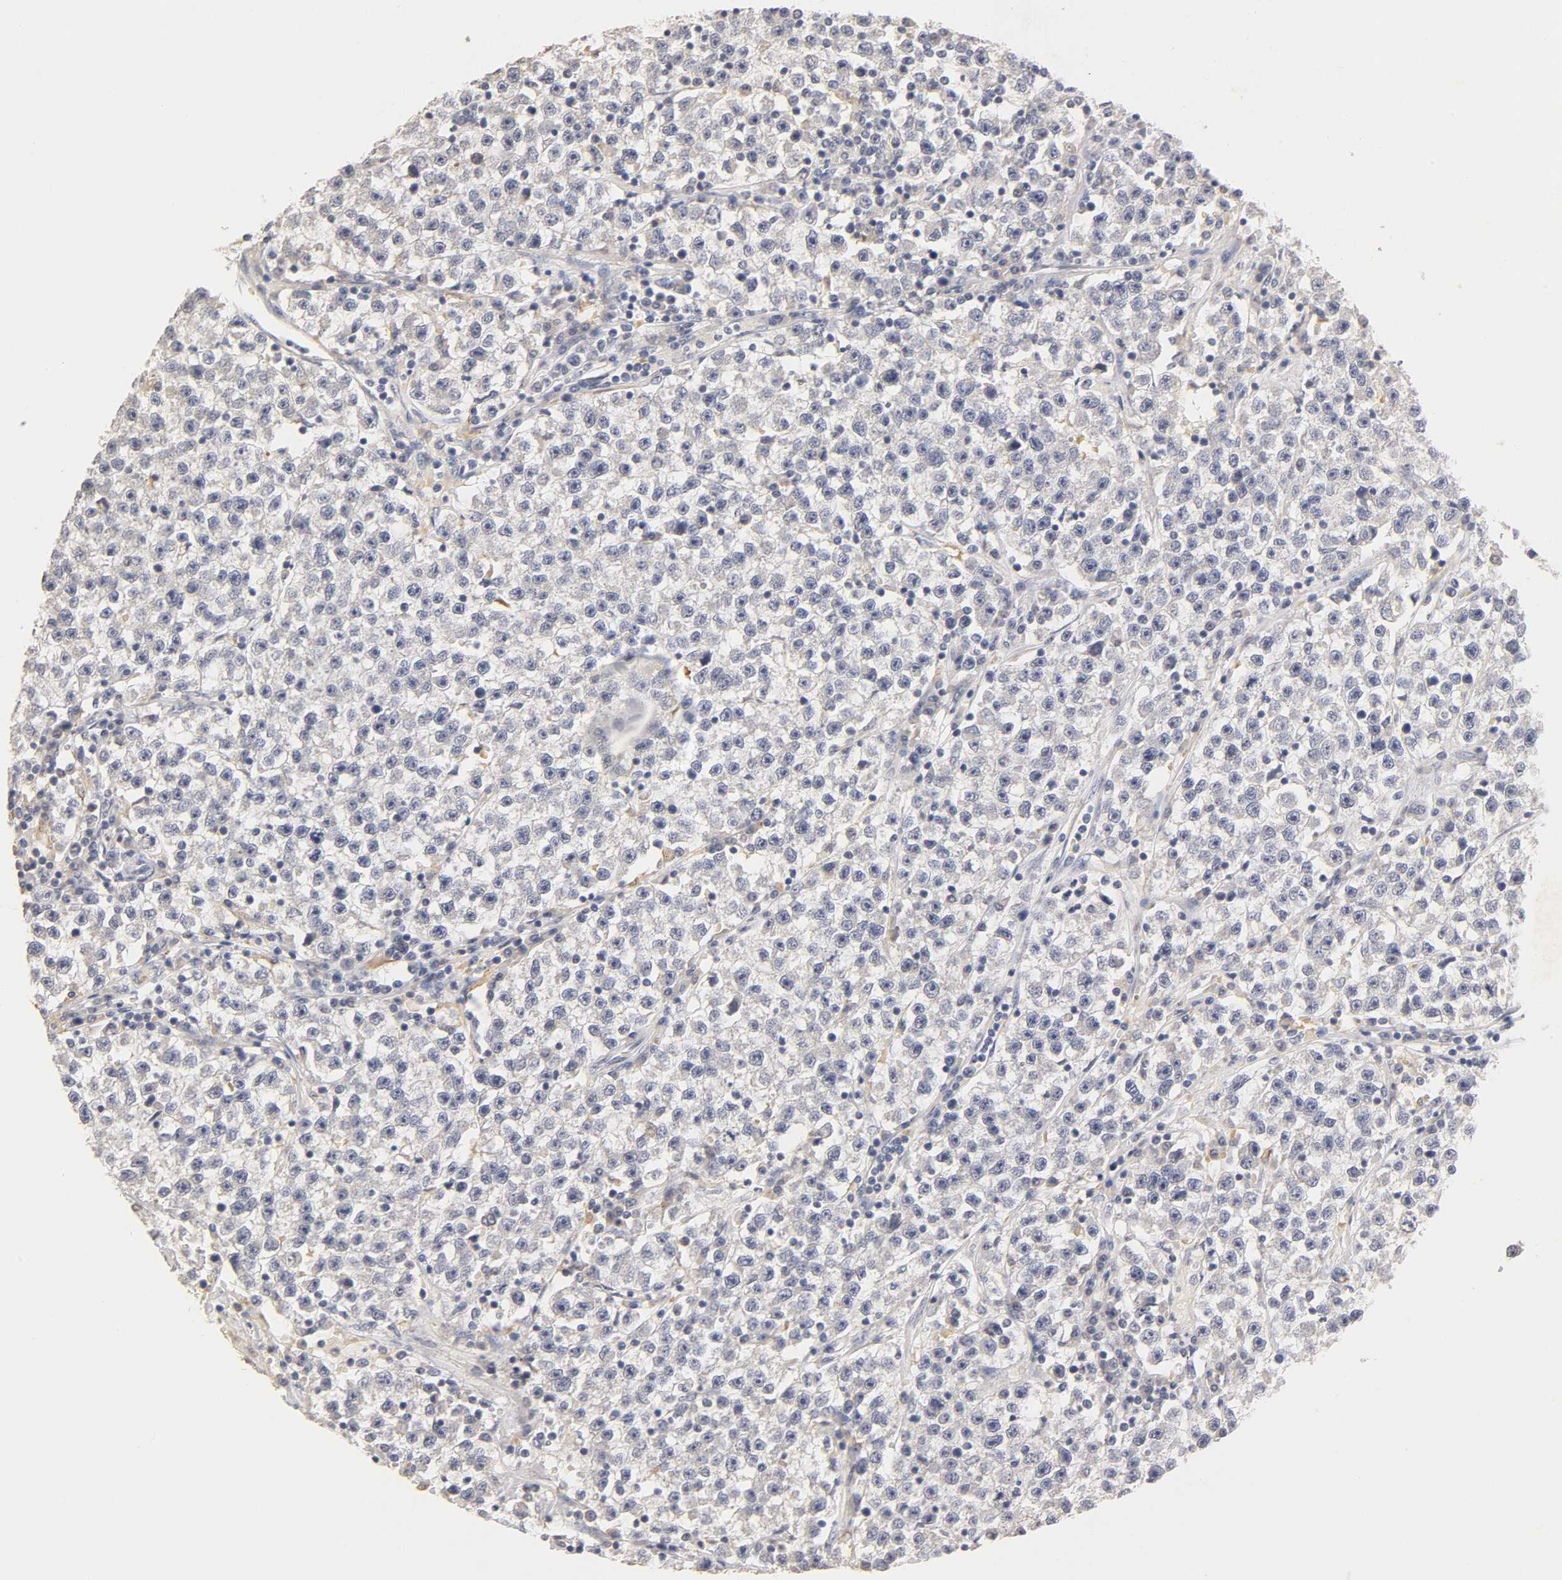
{"staining": {"intensity": "negative", "quantity": "none", "location": "none"}, "tissue": "testis cancer", "cell_type": "Tumor cells", "image_type": "cancer", "snomed": [{"axis": "morphology", "description": "Seminoma, NOS"}, {"axis": "topography", "description": "Testis"}], "caption": "This is a histopathology image of immunohistochemistry staining of testis cancer, which shows no positivity in tumor cells.", "gene": "OVOL1", "patient": {"sex": "male", "age": 22}}